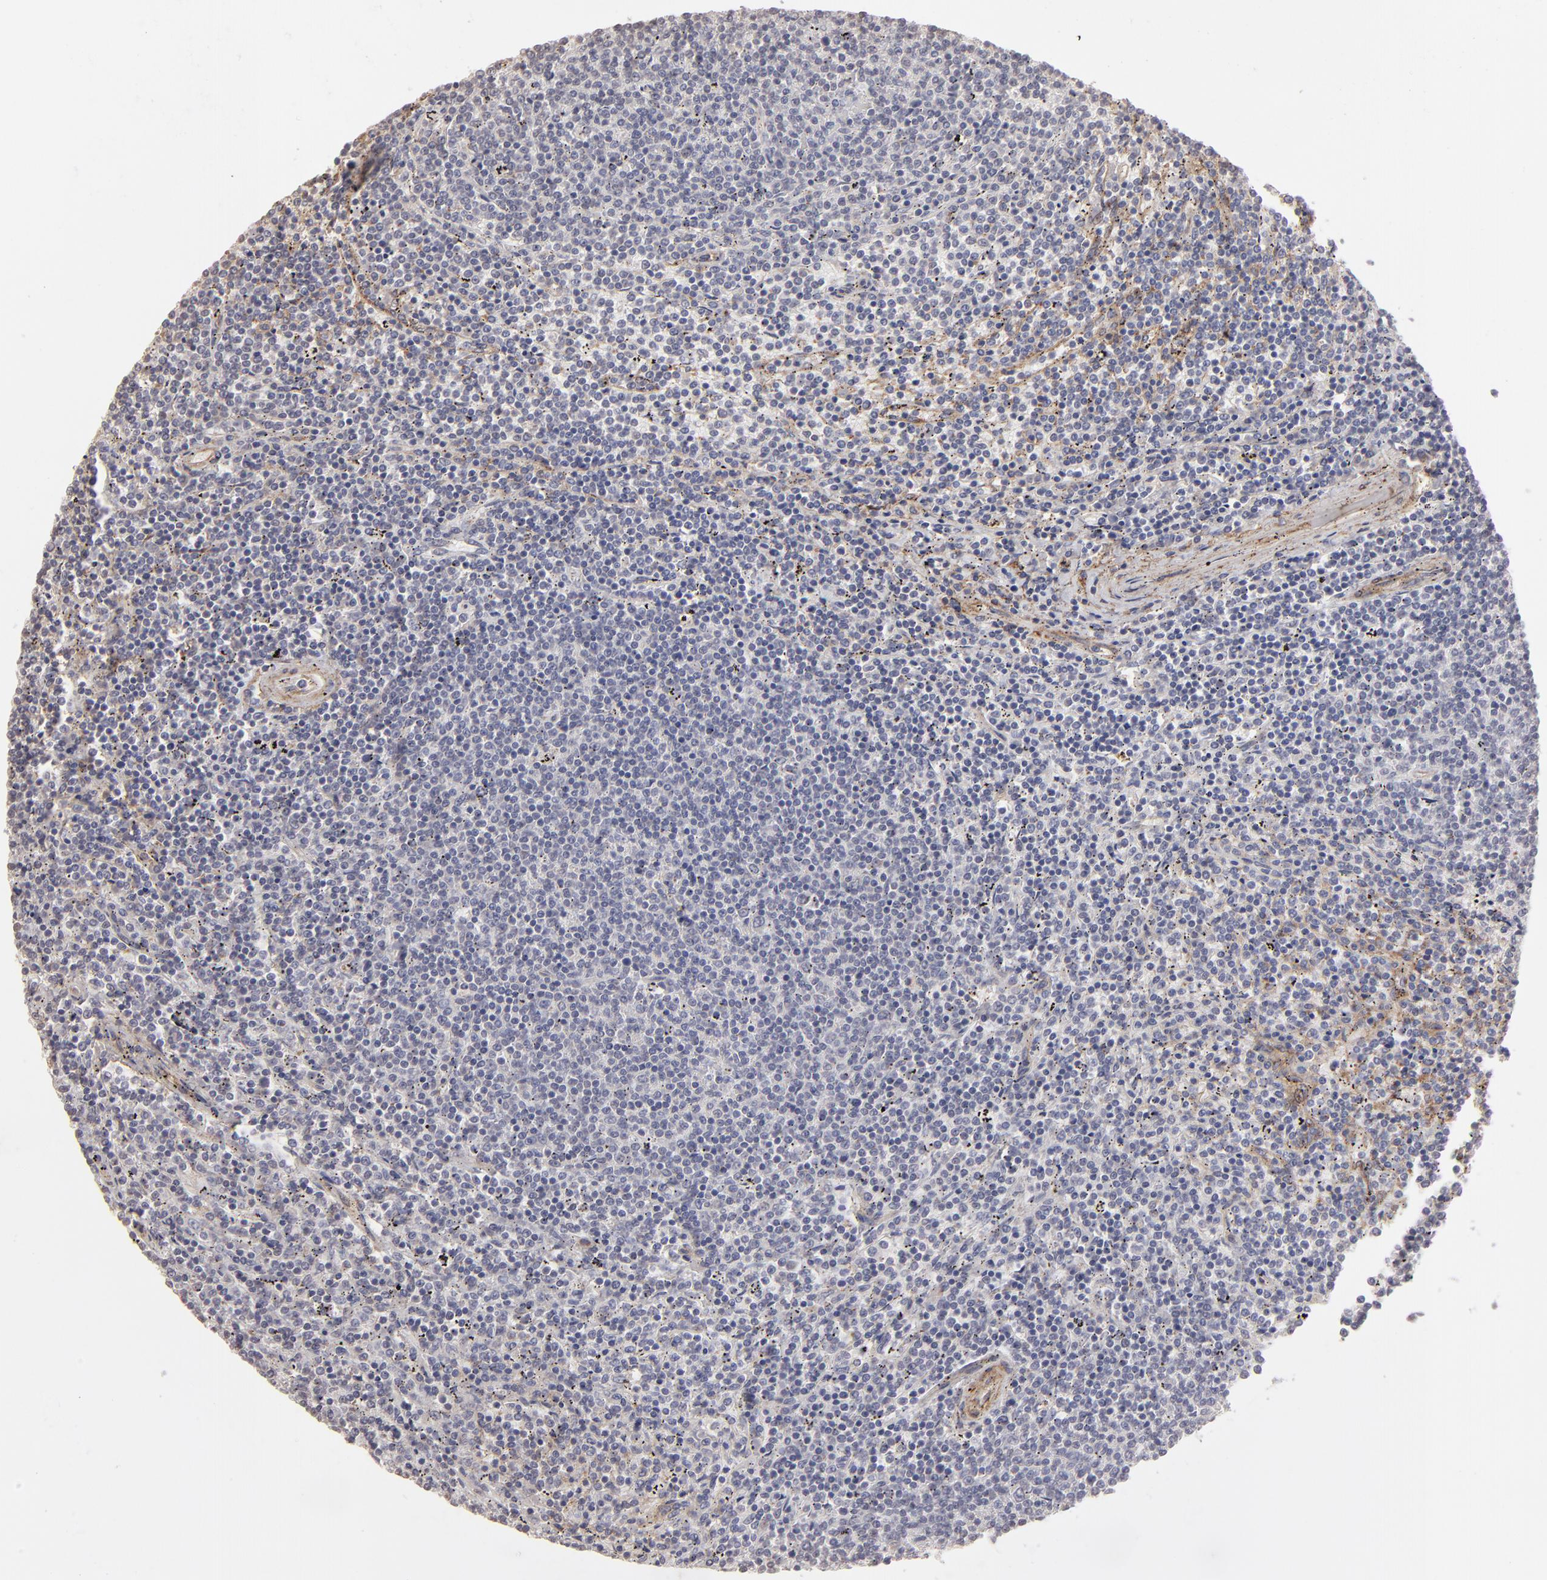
{"staining": {"intensity": "weak", "quantity": "<25%", "location": "cytoplasmic/membranous"}, "tissue": "lymphoma", "cell_type": "Tumor cells", "image_type": "cancer", "snomed": [{"axis": "morphology", "description": "Malignant lymphoma, non-Hodgkin's type, Low grade"}, {"axis": "topography", "description": "Spleen"}], "caption": "Lymphoma was stained to show a protein in brown. There is no significant positivity in tumor cells.", "gene": "ITGB5", "patient": {"sex": "female", "age": 50}}